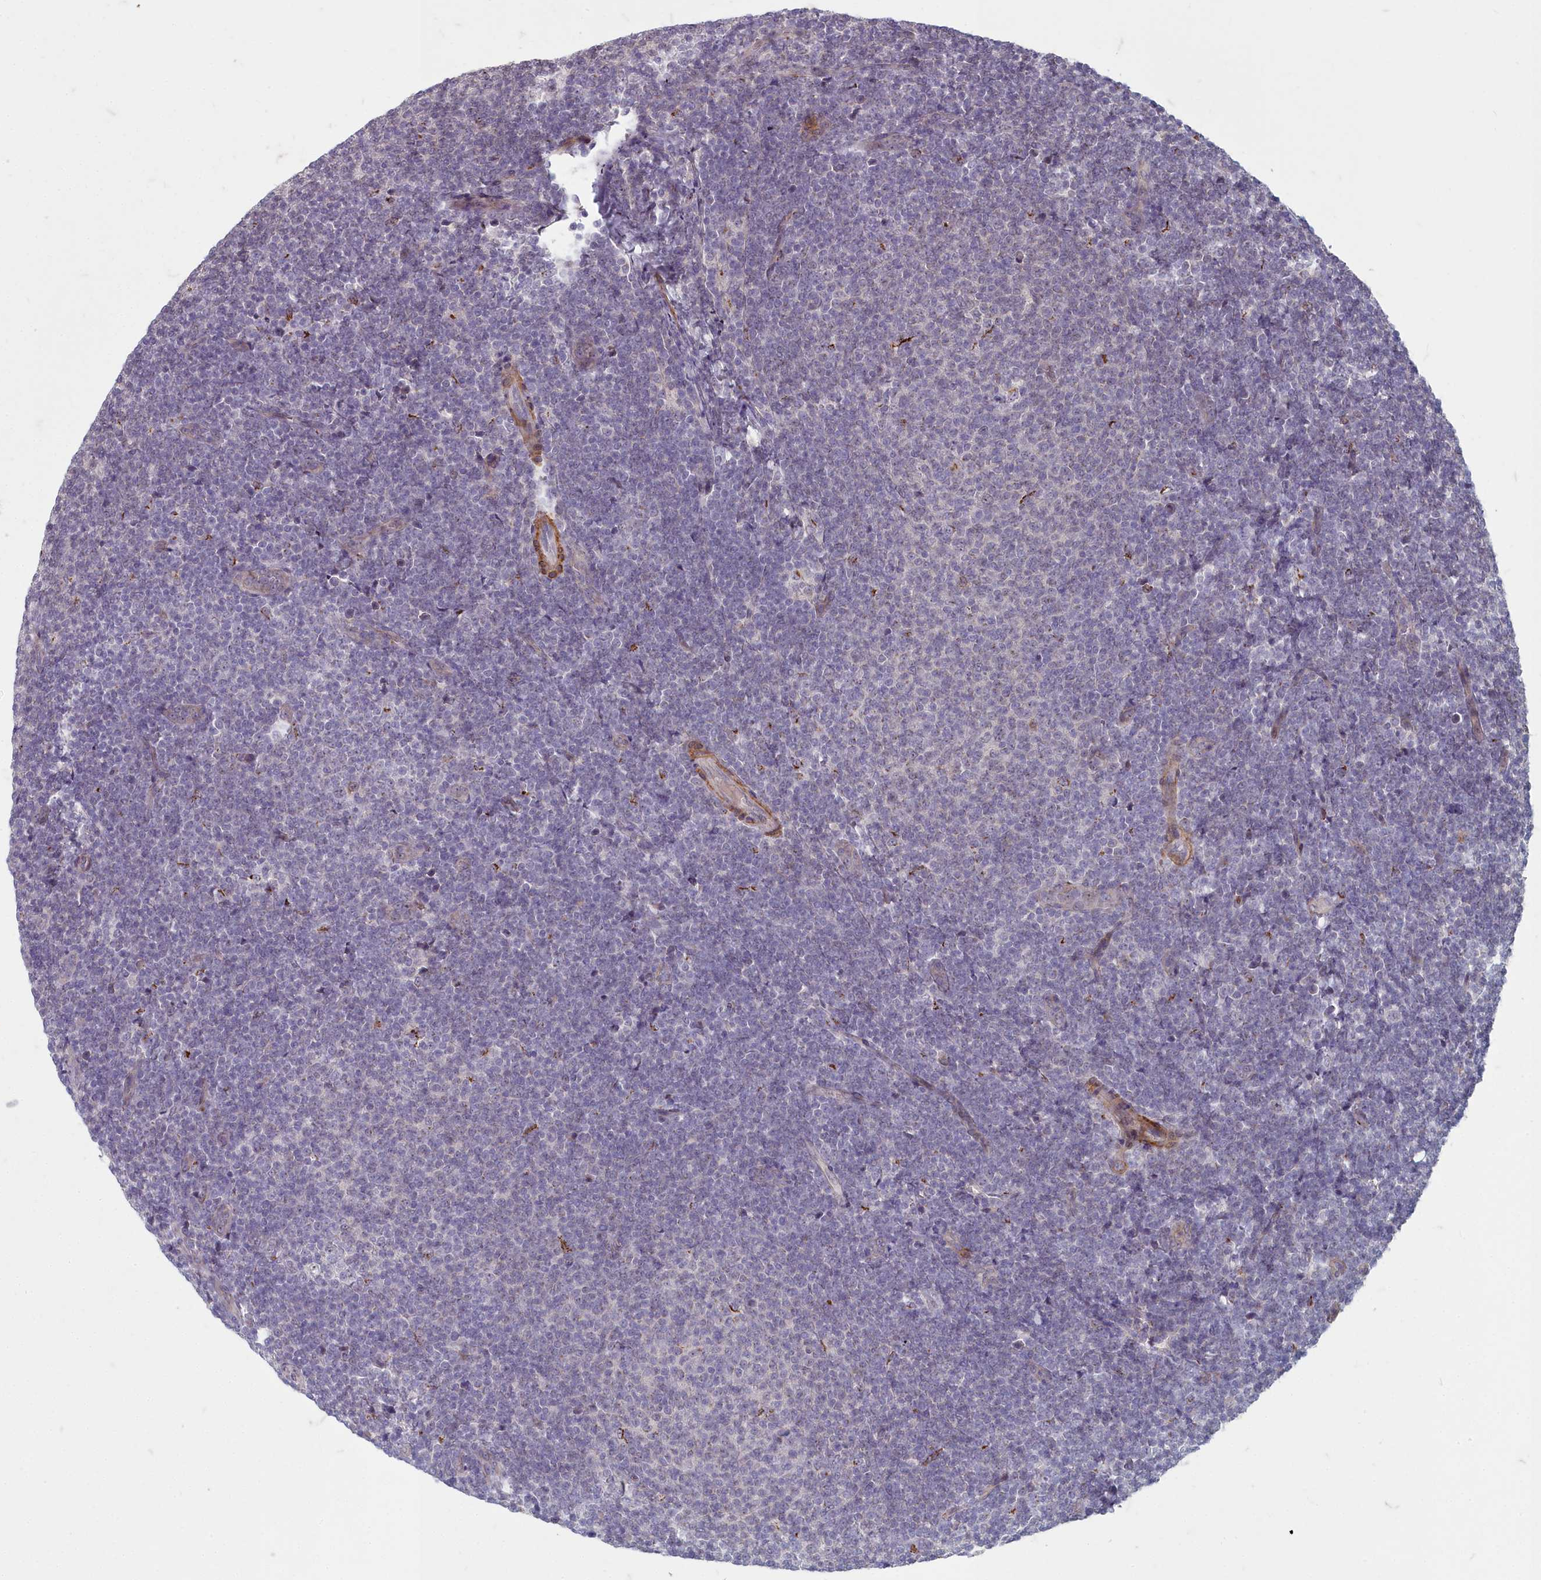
{"staining": {"intensity": "negative", "quantity": "none", "location": "none"}, "tissue": "lymphoma", "cell_type": "Tumor cells", "image_type": "cancer", "snomed": [{"axis": "morphology", "description": "Malignant lymphoma, non-Hodgkin's type, Low grade"}, {"axis": "topography", "description": "Lymph node"}], "caption": "Immunohistochemistry histopathology image of human lymphoma stained for a protein (brown), which exhibits no expression in tumor cells. The staining is performed using DAB (3,3'-diaminobenzidine) brown chromogen with nuclei counter-stained in using hematoxylin.", "gene": "ZNF626", "patient": {"sex": "male", "age": 66}}